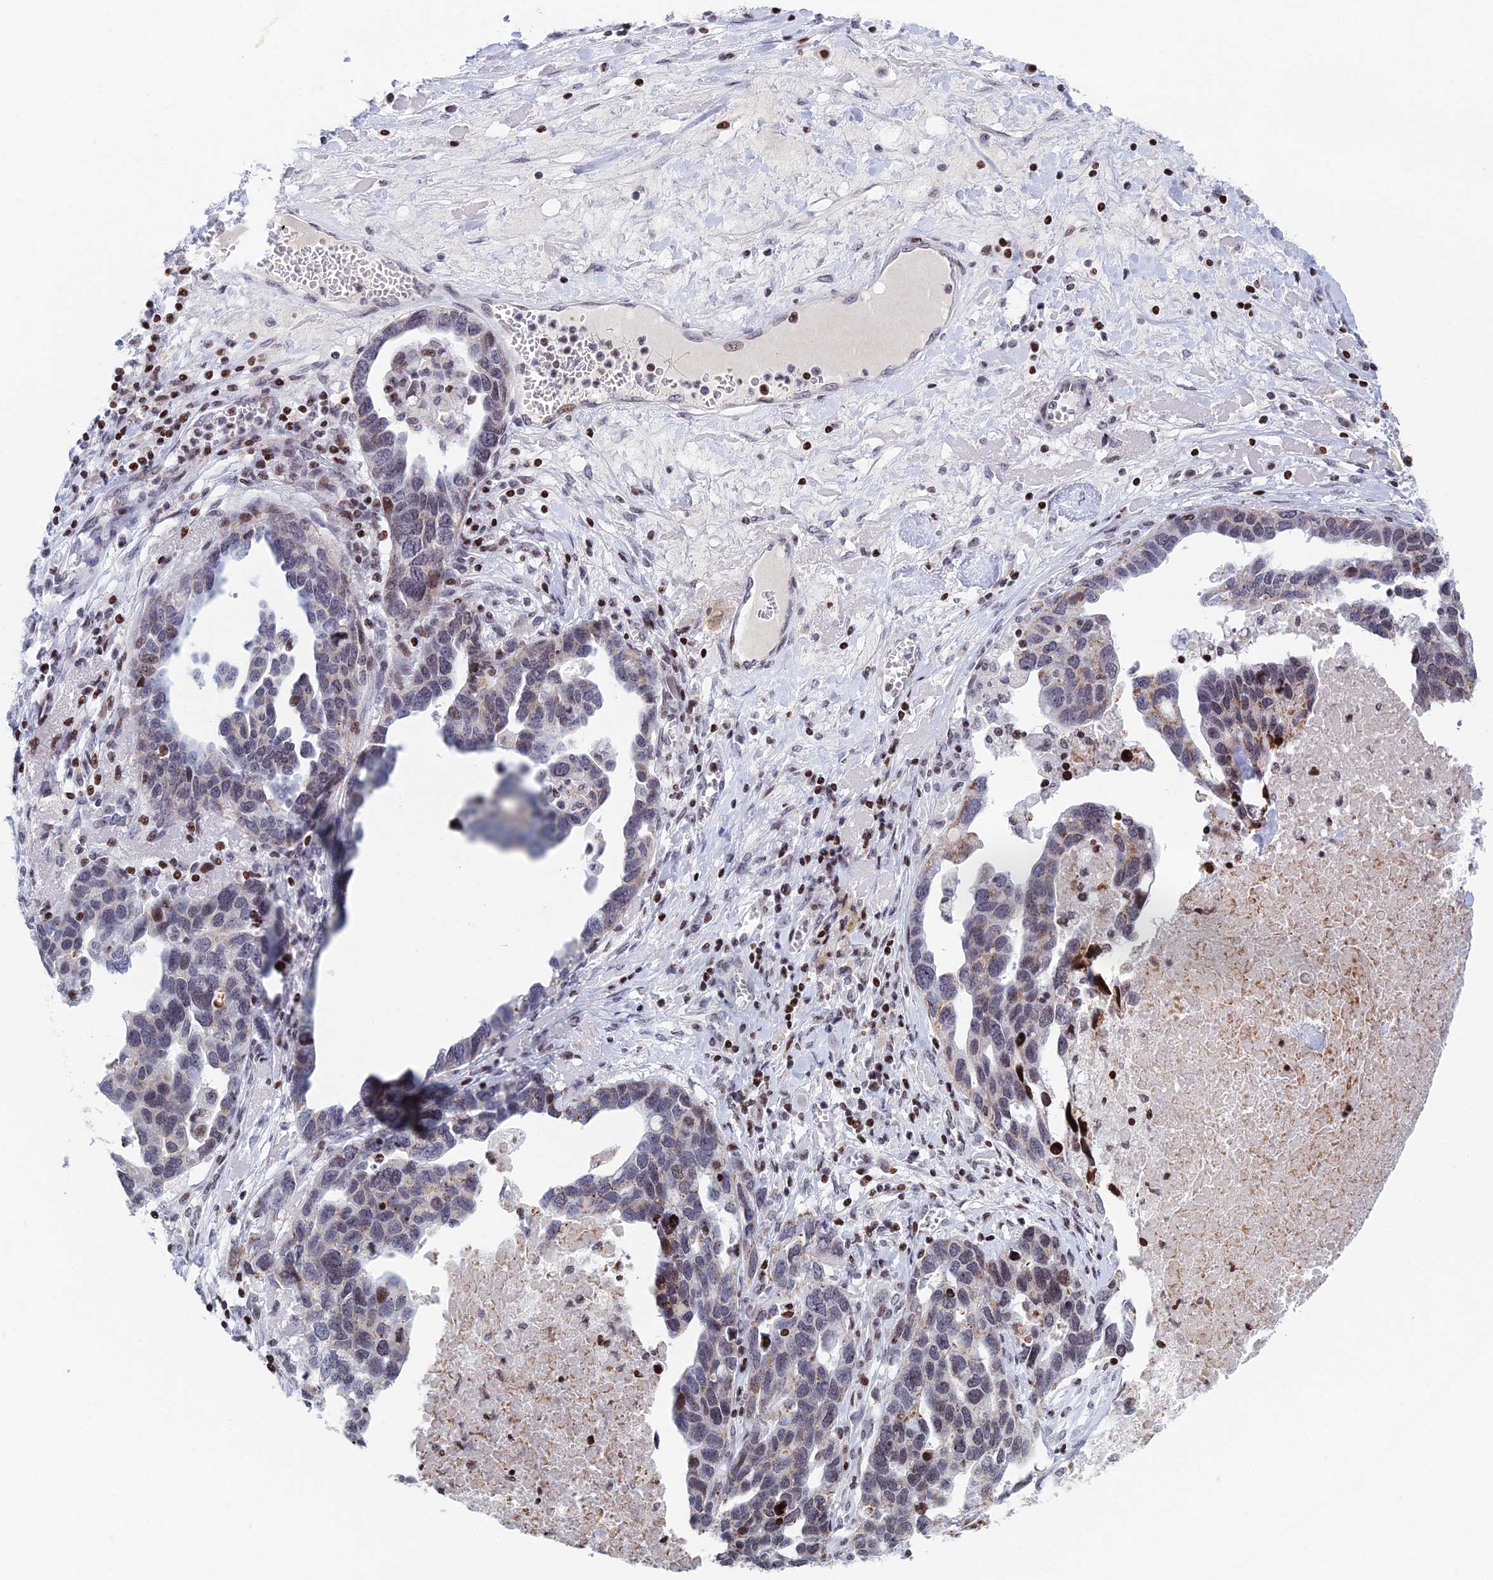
{"staining": {"intensity": "moderate", "quantity": "<25%", "location": "cytoplasmic/membranous,nuclear"}, "tissue": "ovarian cancer", "cell_type": "Tumor cells", "image_type": "cancer", "snomed": [{"axis": "morphology", "description": "Cystadenocarcinoma, serous, NOS"}, {"axis": "topography", "description": "Ovary"}], "caption": "Approximately <25% of tumor cells in human ovarian serous cystadenocarcinoma display moderate cytoplasmic/membranous and nuclear protein staining as visualized by brown immunohistochemical staining.", "gene": "AFF3", "patient": {"sex": "female", "age": 54}}